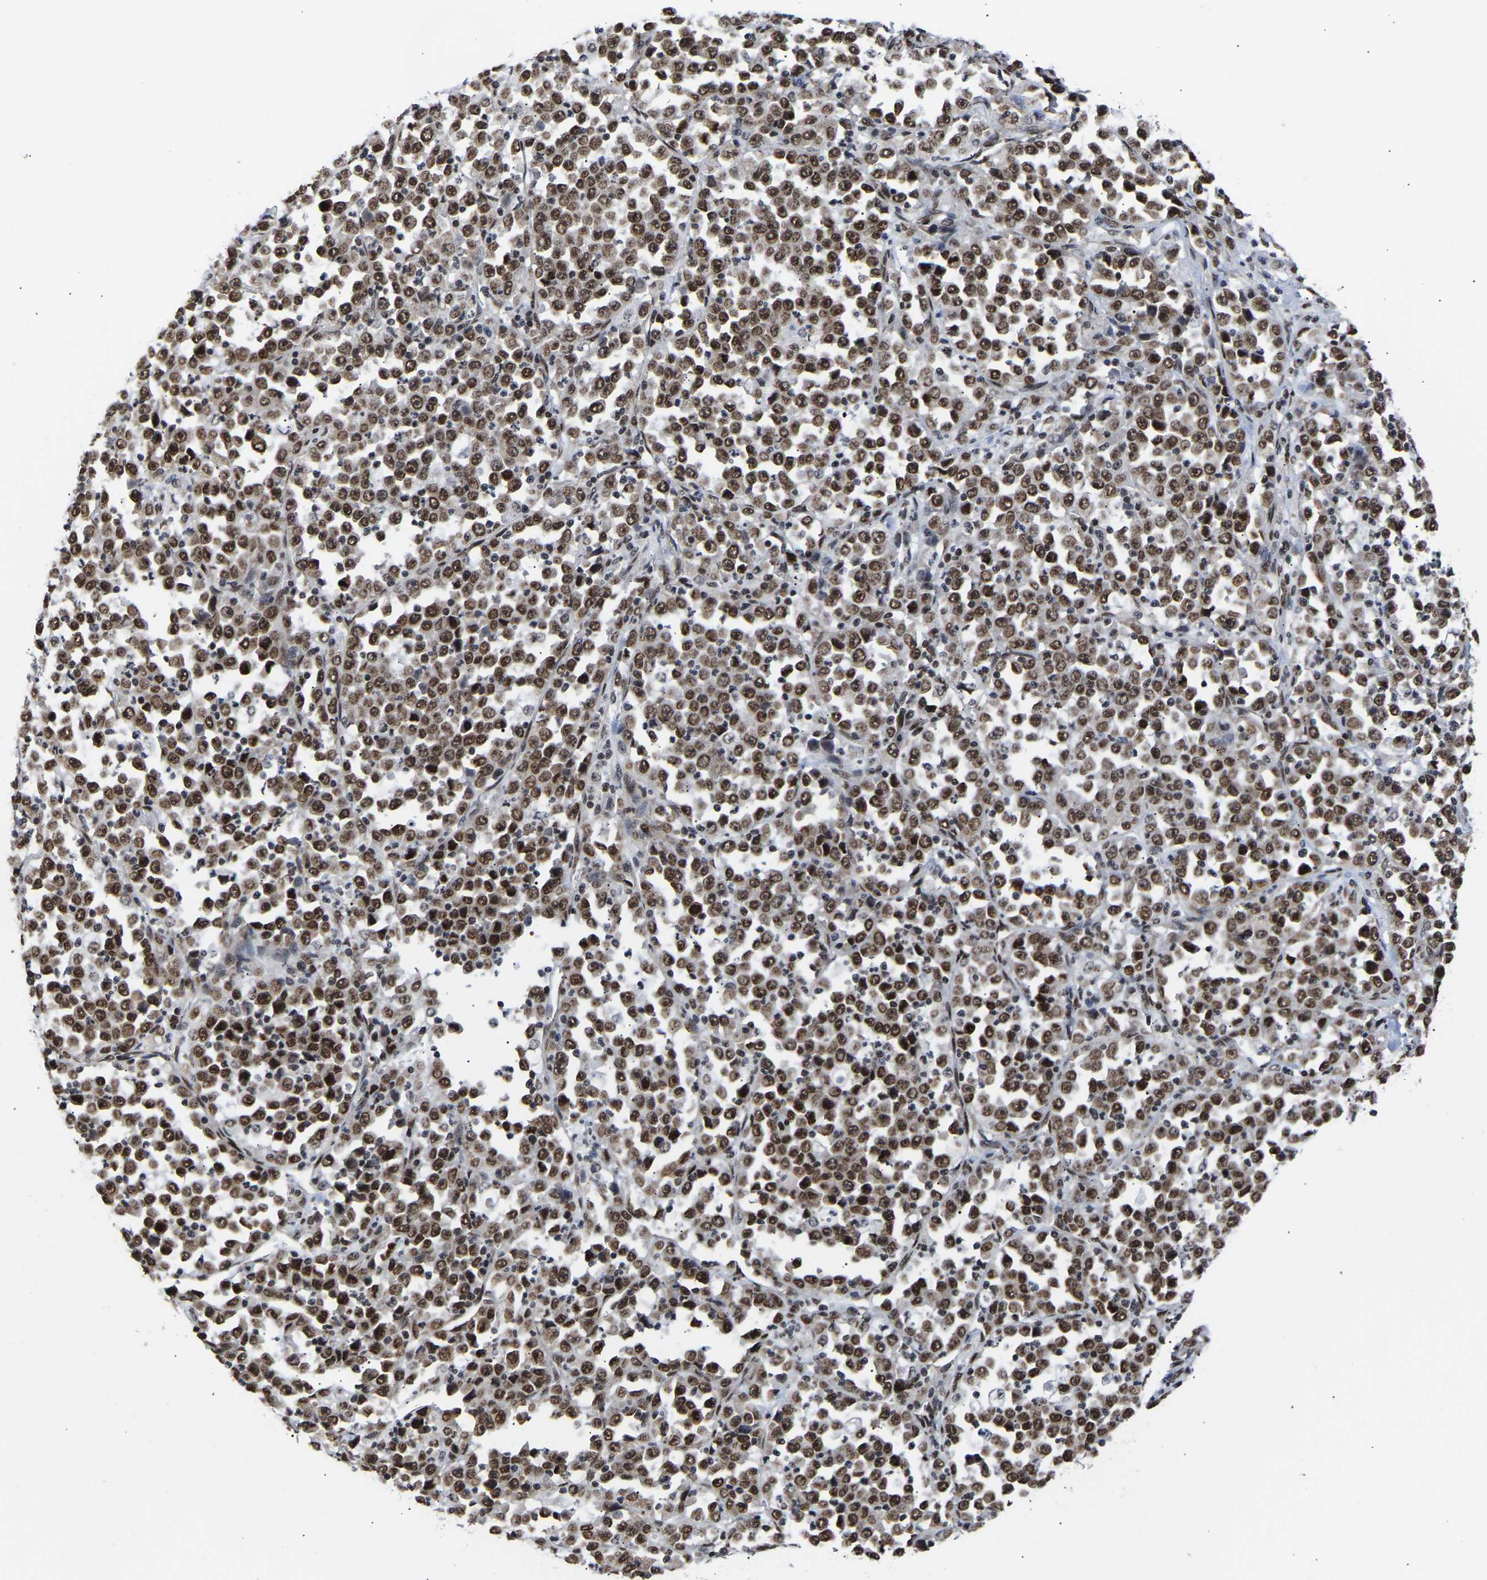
{"staining": {"intensity": "strong", "quantity": ">75%", "location": "nuclear"}, "tissue": "stomach cancer", "cell_type": "Tumor cells", "image_type": "cancer", "snomed": [{"axis": "morphology", "description": "Normal tissue, NOS"}, {"axis": "morphology", "description": "Adenocarcinoma, NOS"}, {"axis": "topography", "description": "Stomach, upper"}, {"axis": "topography", "description": "Stomach"}], "caption": "Stomach cancer stained with DAB immunohistochemistry (IHC) reveals high levels of strong nuclear expression in about >75% of tumor cells. (DAB = brown stain, brightfield microscopy at high magnification).", "gene": "PSIP1", "patient": {"sex": "male", "age": 59}}